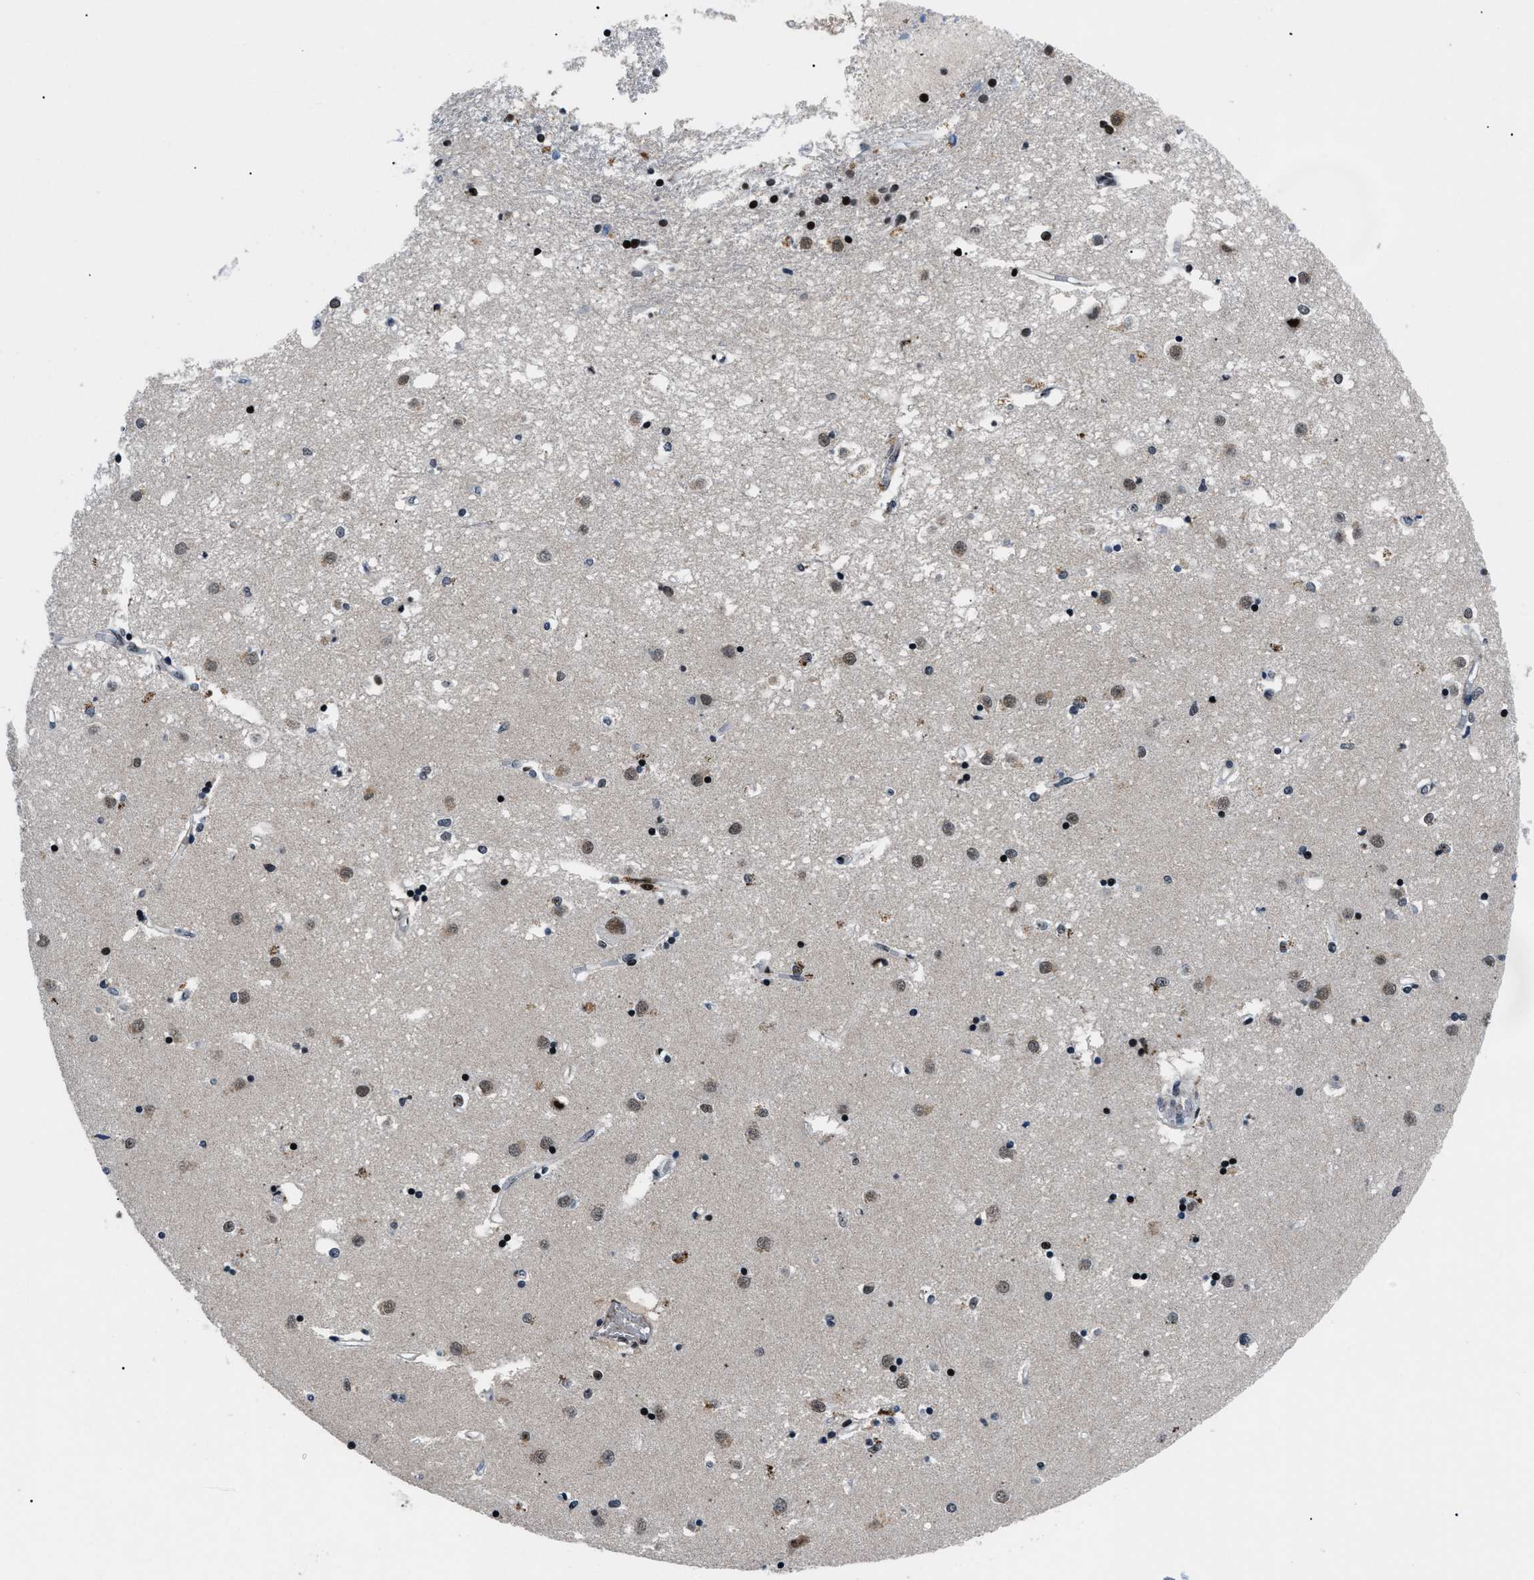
{"staining": {"intensity": "strong", "quantity": ">75%", "location": "nuclear"}, "tissue": "caudate", "cell_type": "Glial cells", "image_type": "normal", "snomed": [{"axis": "morphology", "description": "Normal tissue, NOS"}, {"axis": "topography", "description": "Lateral ventricle wall"}], "caption": "Strong nuclear expression for a protein is appreciated in about >75% of glial cells of normal caudate using immunohistochemistry (IHC).", "gene": "SMARCB1", "patient": {"sex": "male", "age": 45}}